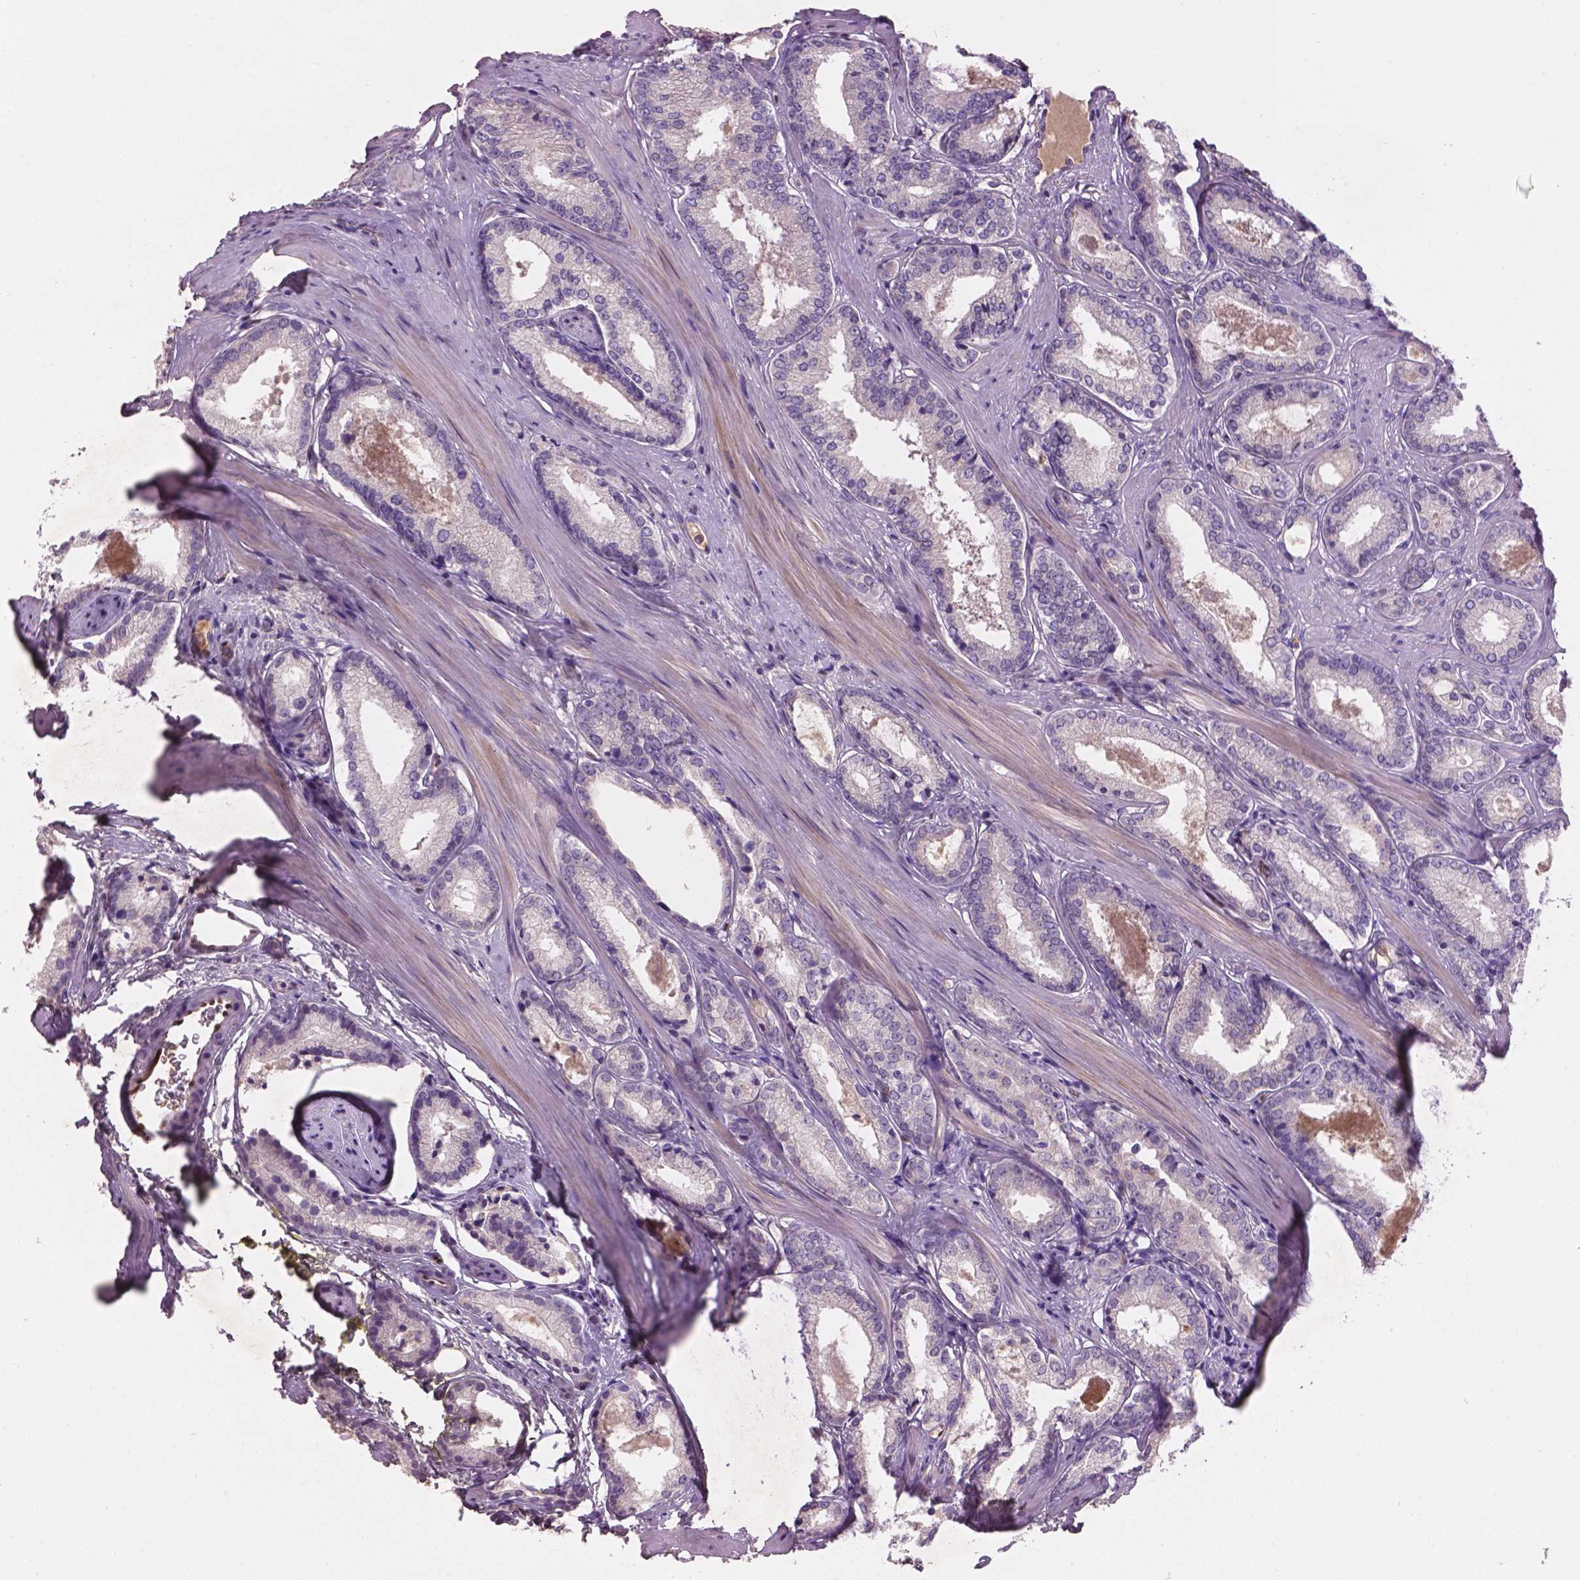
{"staining": {"intensity": "negative", "quantity": "none", "location": "none"}, "tissue": "prostate cancer", "cell_type": "Tumor cells", "image_type": "cancer", "snomed": [{"axis": "morphology", "description": "Adenocarcinoma, Low grade"}, {"axis": "topography", "description": "Prostate"}], "caption": "Immunohistochemical staining of human prostate low-grade adenocarcinoma reveals no significant positivity in tumor cells.", "gene": "SOX17", "patient": {"sex": "male", "age": 56}}